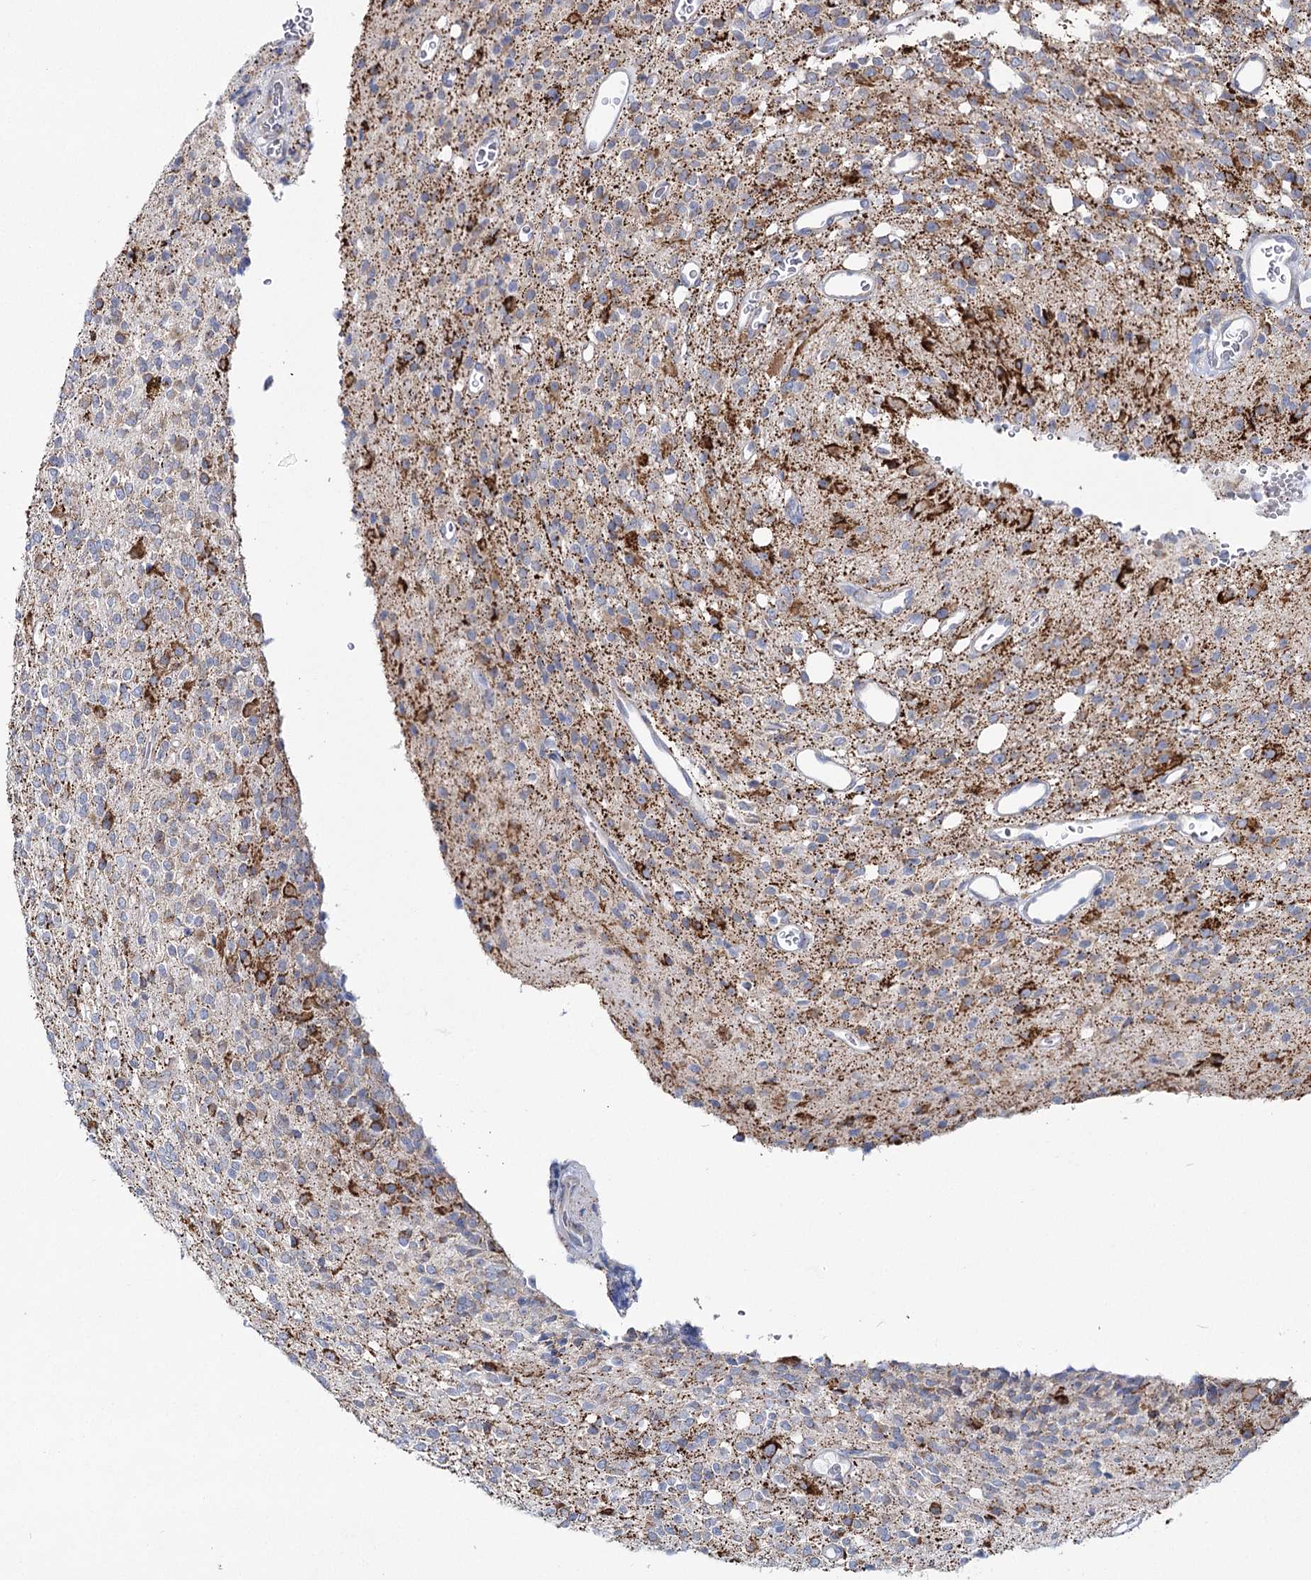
{"staining": {"intensity": "moderate", "quantity": "<25%", "location": "cytoplasmic/membranous"}, "tissue": "glioma", "cell_type": "Tumor cells", "image_type": "cancer", "snomed": [{"axis": "morphology", "description": "Glioma, malignant, High grade"}, {"axis": "topography", "description": "Brain"}], "caption": "IHC (DAB) staining of human glioma shows moderate cytoplasmic/membranous protein positivity in approximately <25% of tumor cells.", "gene": "THUMPD3", "patient": {"sex": "male", "age": 34}}